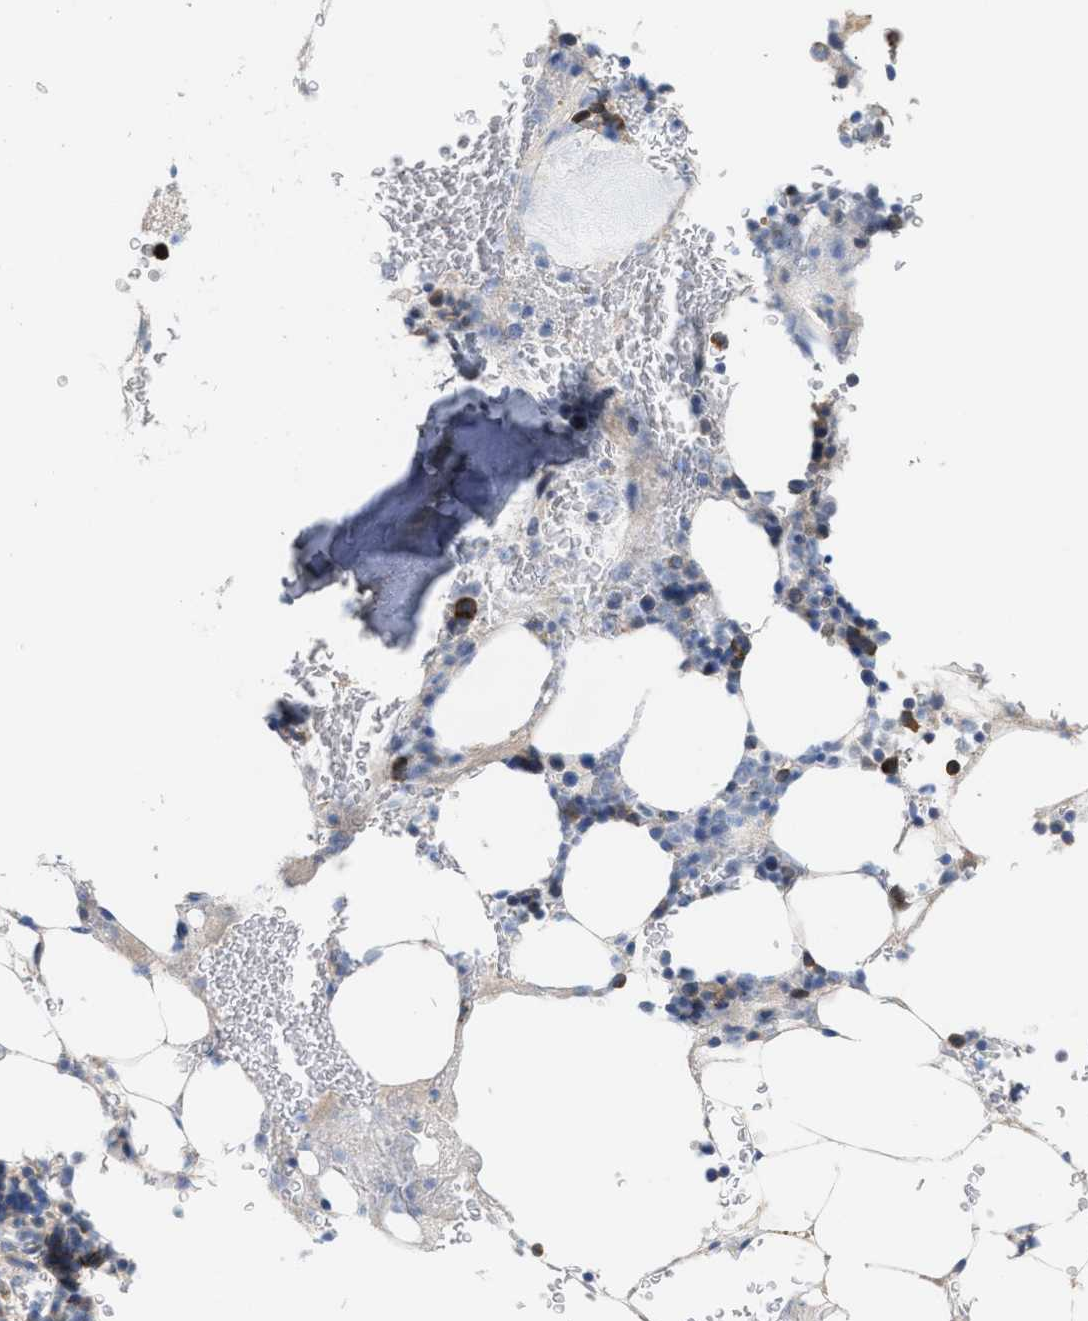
{"staining": {"intensity": "strong", "quantity": "<25%", "location": "cytoplasmic/membranous"}, "tissue": "bone marrow", "cell_type": "Hematopoietic cells", "image_type": "normal", "snomed": [{"axis": "morphology", "description": "Normal tissue, NOS"}, {"axis": "topography", "description": "Bone marrow"}], "caption": "A histopathology image showing strong cytoplasmic/membranous positivity in approximately <25% of hematopoietic cells in unremarkable bone marrow, as visualized by brown immunohistochemical staining.", "gene": "UBAP2", "patient": {"sex": "female", "age": 81}}